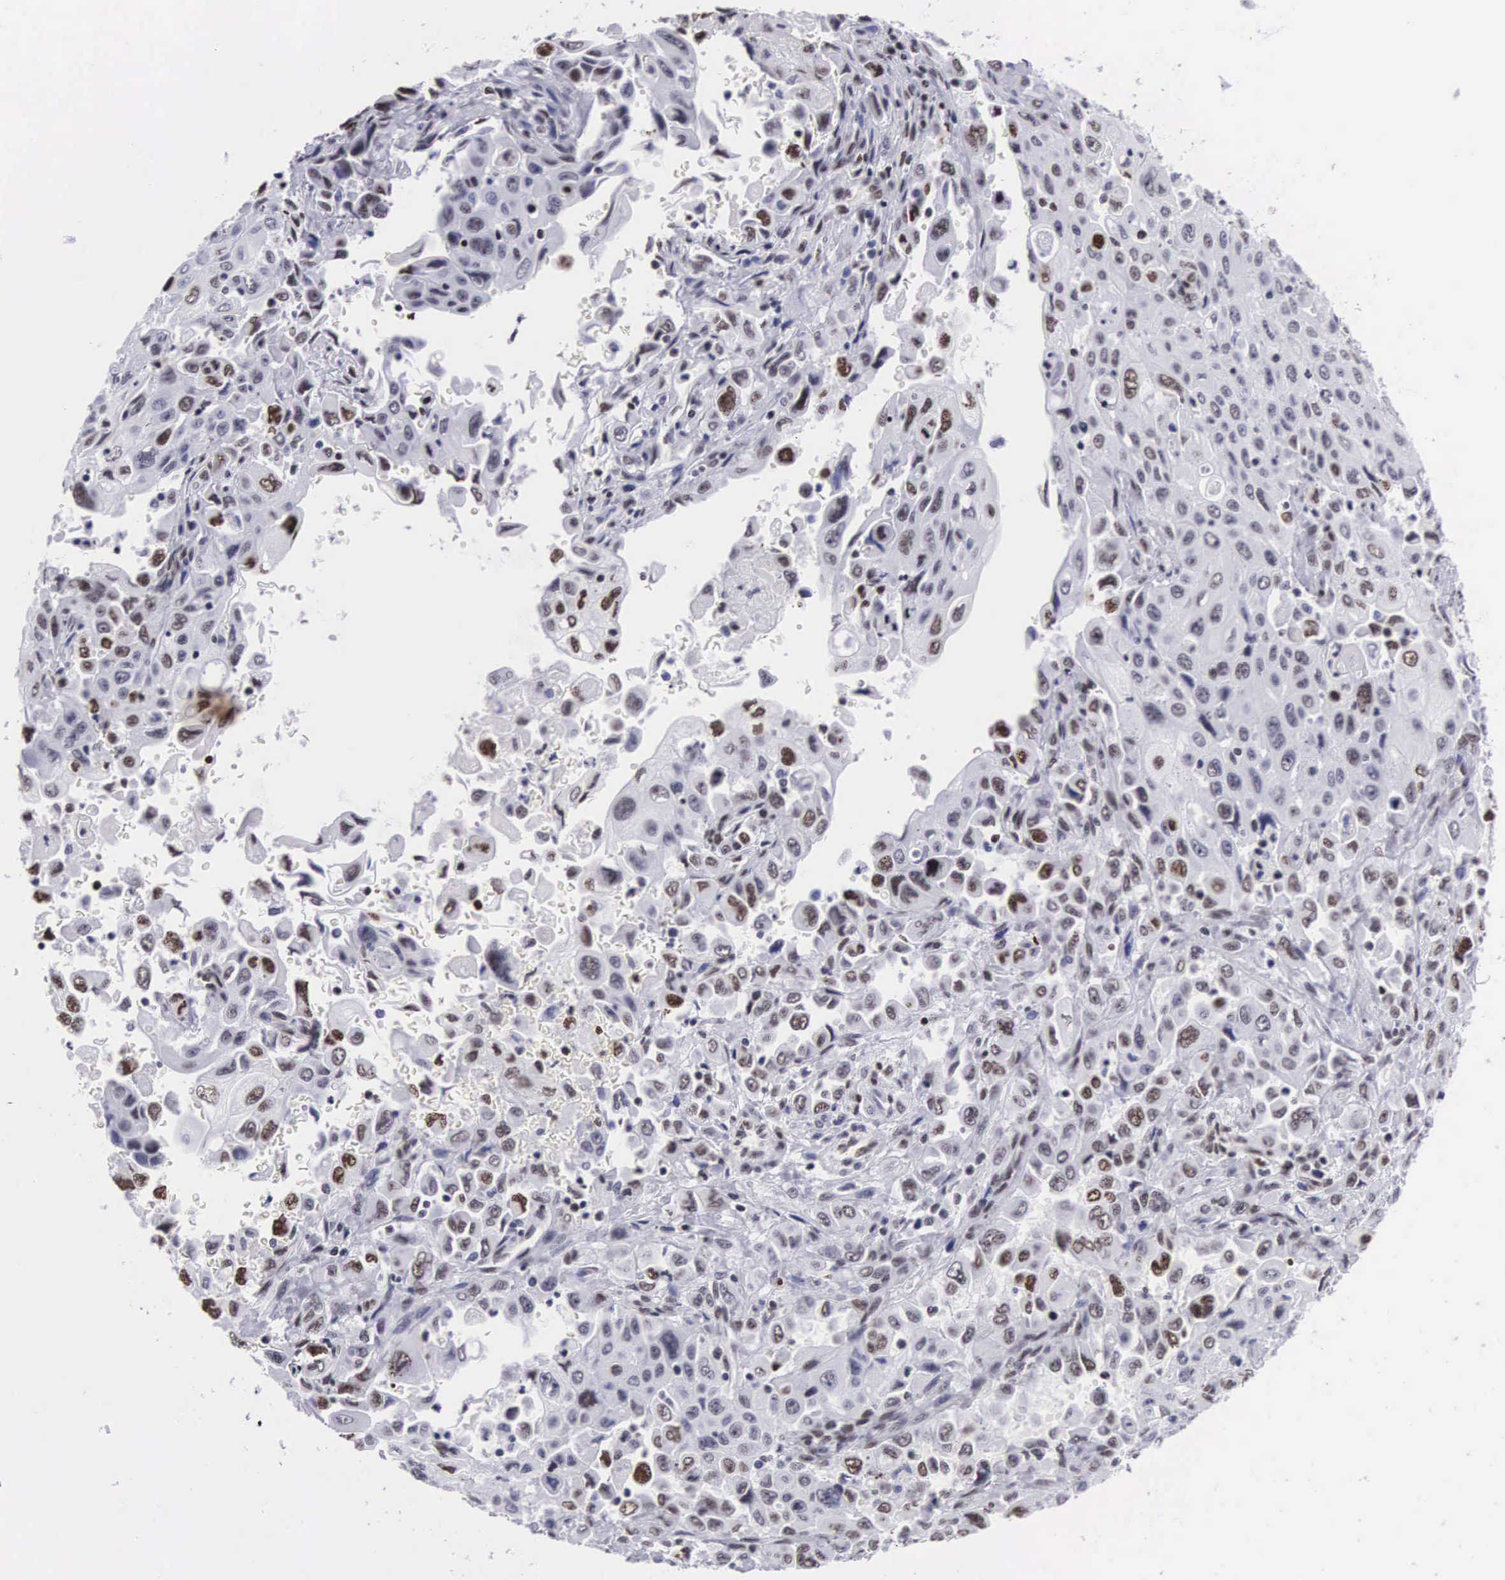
{"staining": {"intensity": "moderate", "quantity": "25%-75%", "location": "nuclear"}, "tissue": "pancreatic cancer", "cell_type": "Tumor cells", "image_type": "cancer", "snomed": [{"axis": "morphology", "description": "Adenocarcinoma, NOS"}, {"axis": "topography", "description": "Pancreas"}], "caption": "Pancreatic cancer (adenocarcinoma) tissue demonstrates moderate nuclear expression in about 25%-75% of tumor cells, visualized by immunohistochemistry.", "gene": "MECP2", "patient": {"sex": "male", "age": 70}}